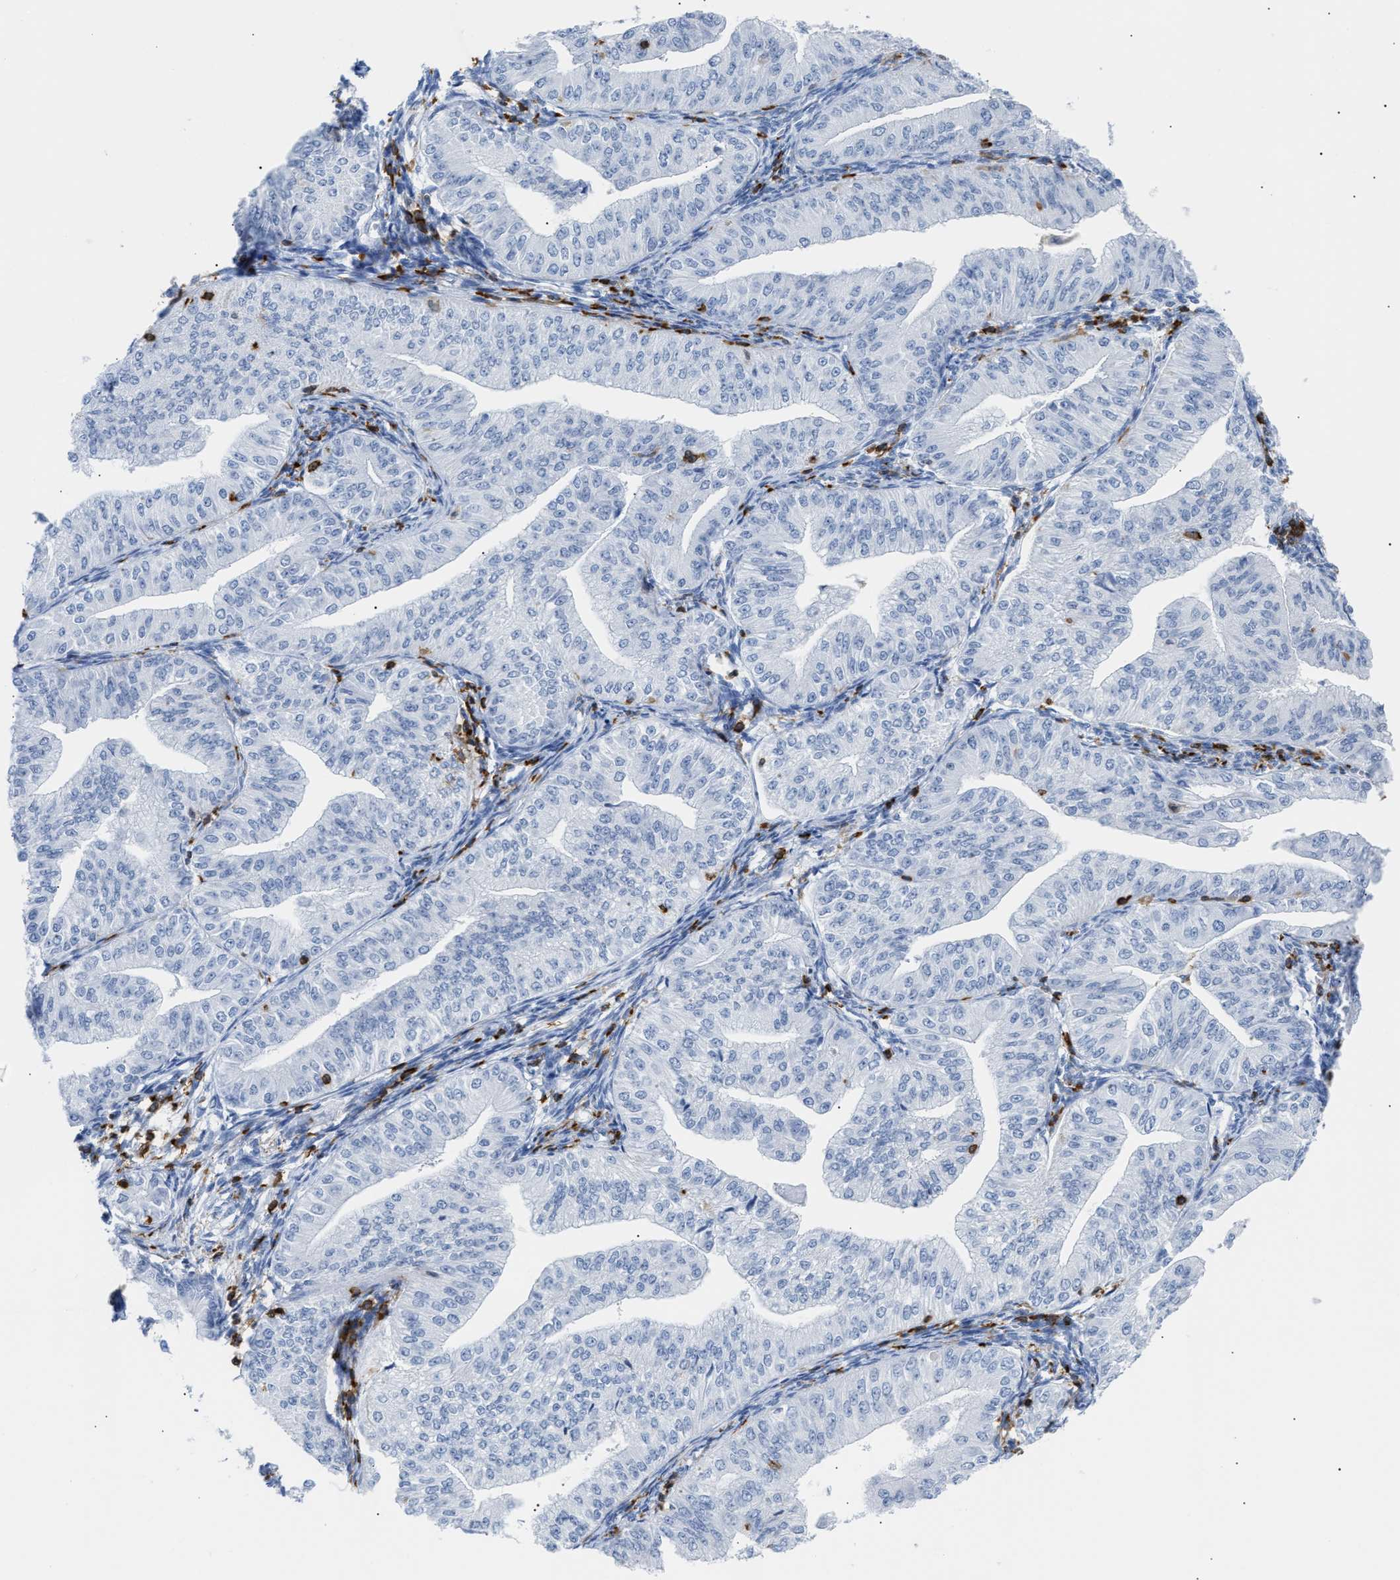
{"staining": {"intensity": "negative", "quantity": "none", "location": "none"}, "tissue": "endometrial cancer", "cell_type": "Tumor cells", "image_type": "cancer", "snomed": [{"axis": "morphology", "description": "Normal tissue, NOS"}, {"axis": "morphology", "description": "Adenocarcinoma, NOS"}, {"axis": "topography", "description": "Endometrium"}], "caption": "Endometrial adenocarcinoma stained for a protein using immunohistochemistry (IHC) demonstrates no expression tumor cells.", "gene": "LCP1", "patient": {"sex": "female", "age": 53}}